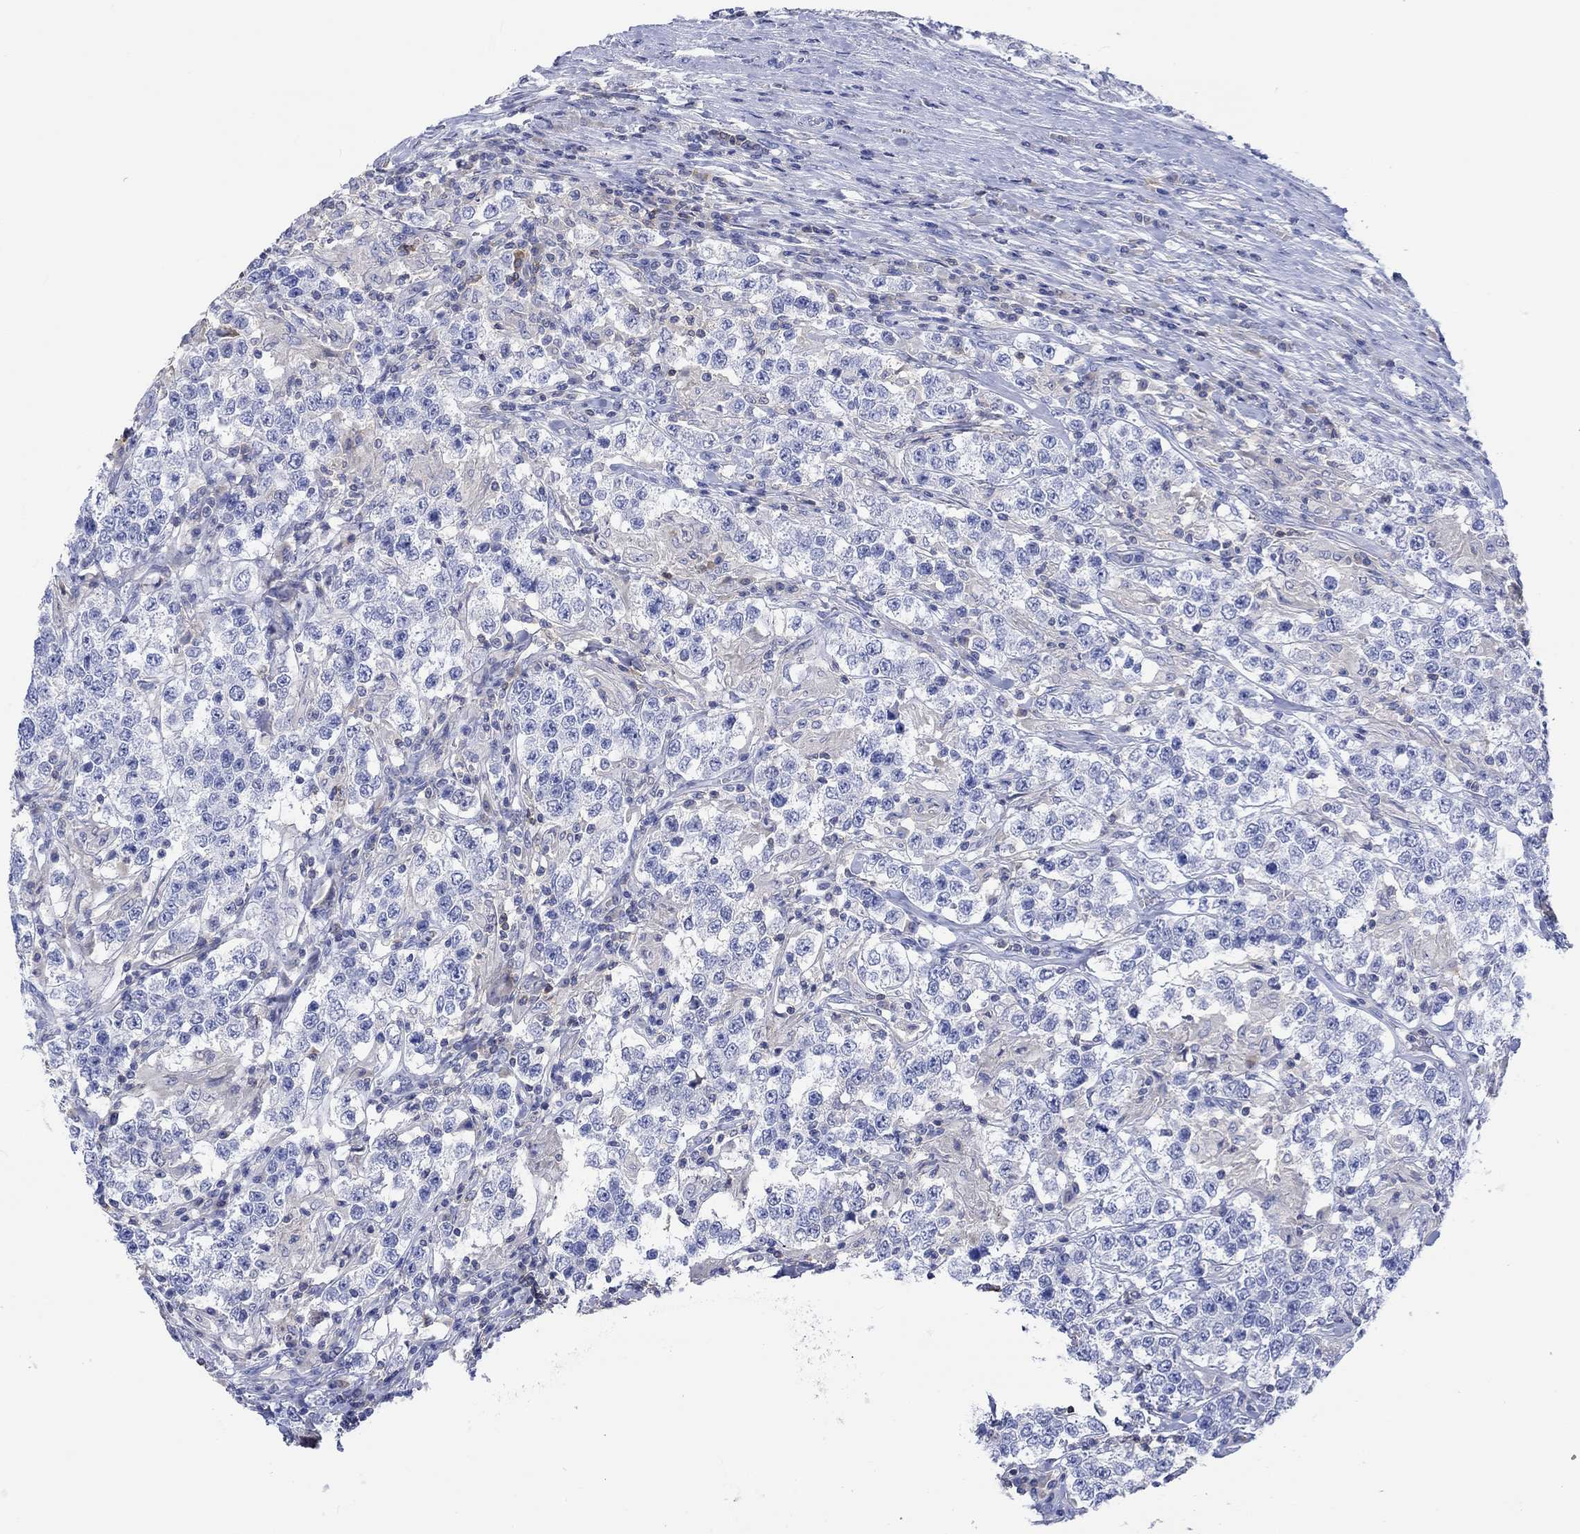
{"staining": {"intensity": "negative", "quantity": "none", "location": "none"}, "tissue": "testis cancer", "cell_type": "Tumor cells", "image_type": "cancer", "snomed": [{"axis": "morphology", "description": "Seminoma, NOS"}, {"axis": "morphology", "description": "Carcinoma, Embryonal, NOS"}, {"axis": "topography", "description": "Testis"}], "caption": "IHC image of embryonal carcinoma (testis) stained for a protein (brown), which reveals no staining in tumor cells.", "gene": "GCM1", "patient": {"sex": "male", "age": 41}}